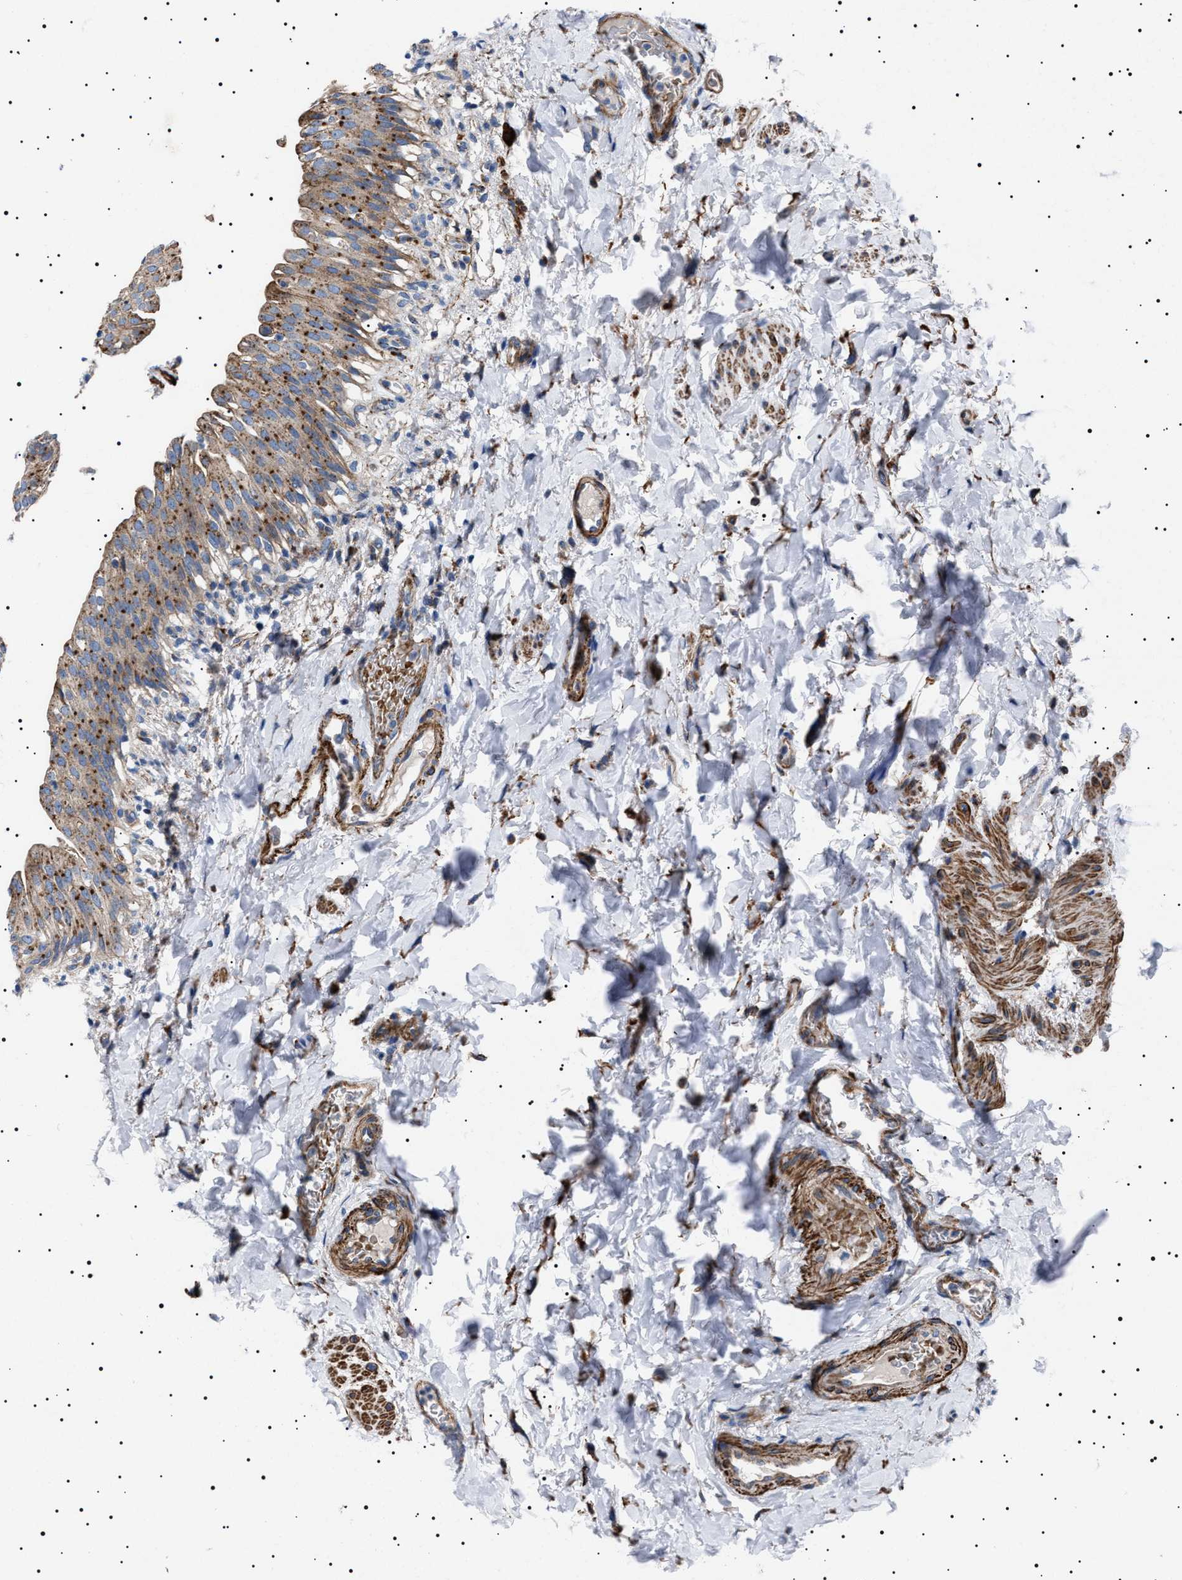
{"staining": {"intensity": "strong", "quantity": ">75%", "location": "cytoplasmic/membranous"}, "tissue": "urinary bladder", "cell_type": "Urothelial cells", "image_type": "normal", "snomed": [{"axis": "morphology", "description": "Normal tissue, NOS"}, {"axis": "topography", "description": "Urinary bladder"}], "caption": "Protein expression by IHC reveals strong cytoplasmic/membranous positivity in about >75% of urothelial cells in normal urinary bladder.", "gene": "NEU1", "patient": {"sex": "female", "age": 60}}